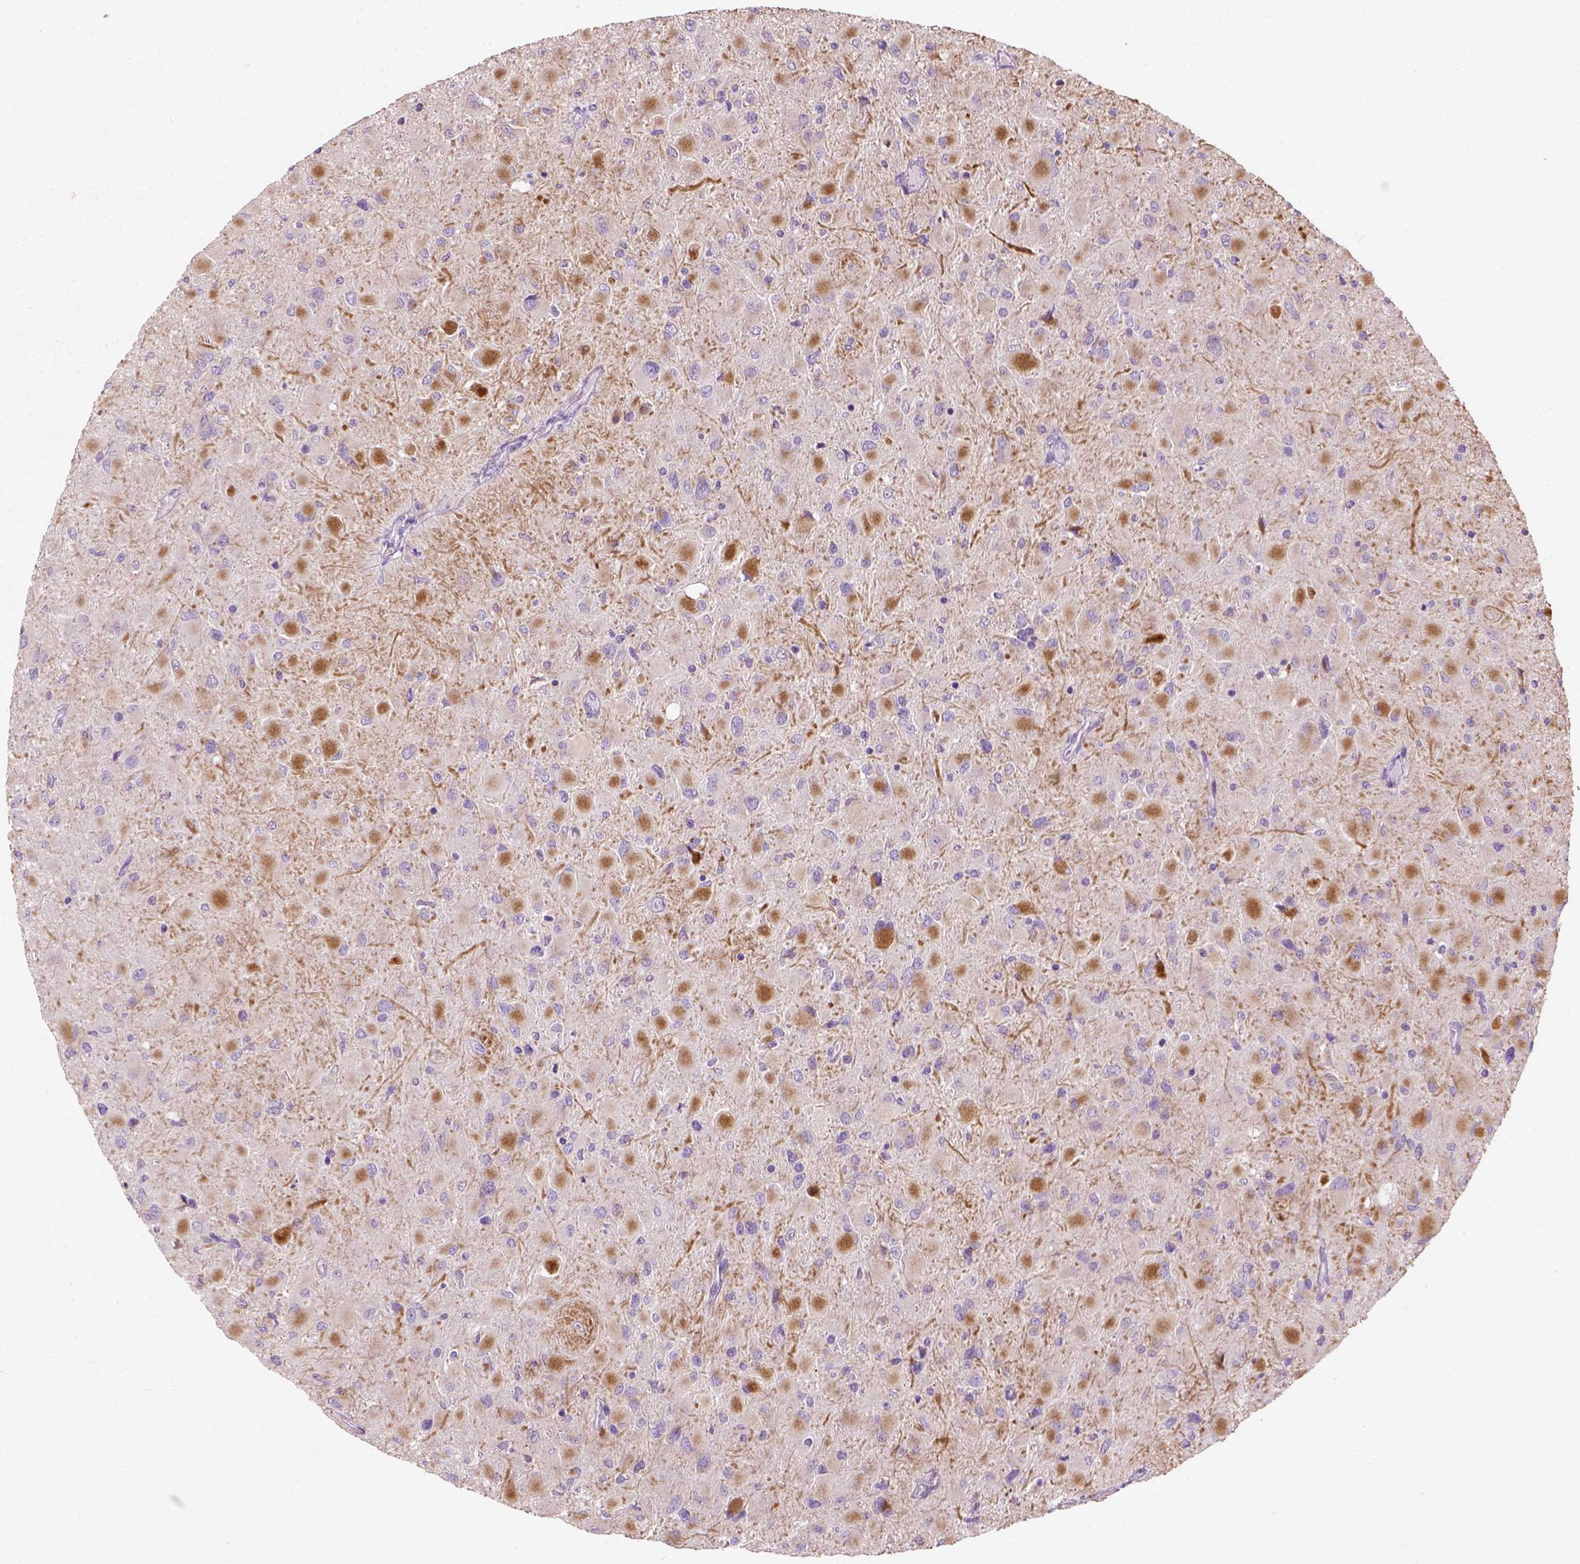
{"staining": {"intensity": "moderate", "quantity": "<25%", "location": "cytoplasmic/membranous"}, "tissue": "glioma", "cell_type": "Tumor cells", "image_type": "cancer", "snomed": [{"axis": "morphology", "description": "Glioma, malignant, High grade"}, {"axis": "topography", "description": "Cerebral cortex"}], "caption": "Human glioma stained with a protein marker shows moderate staining in tumor cells.", "gene": "PKP3", "patient": {"sex": "female", "age": 36}}